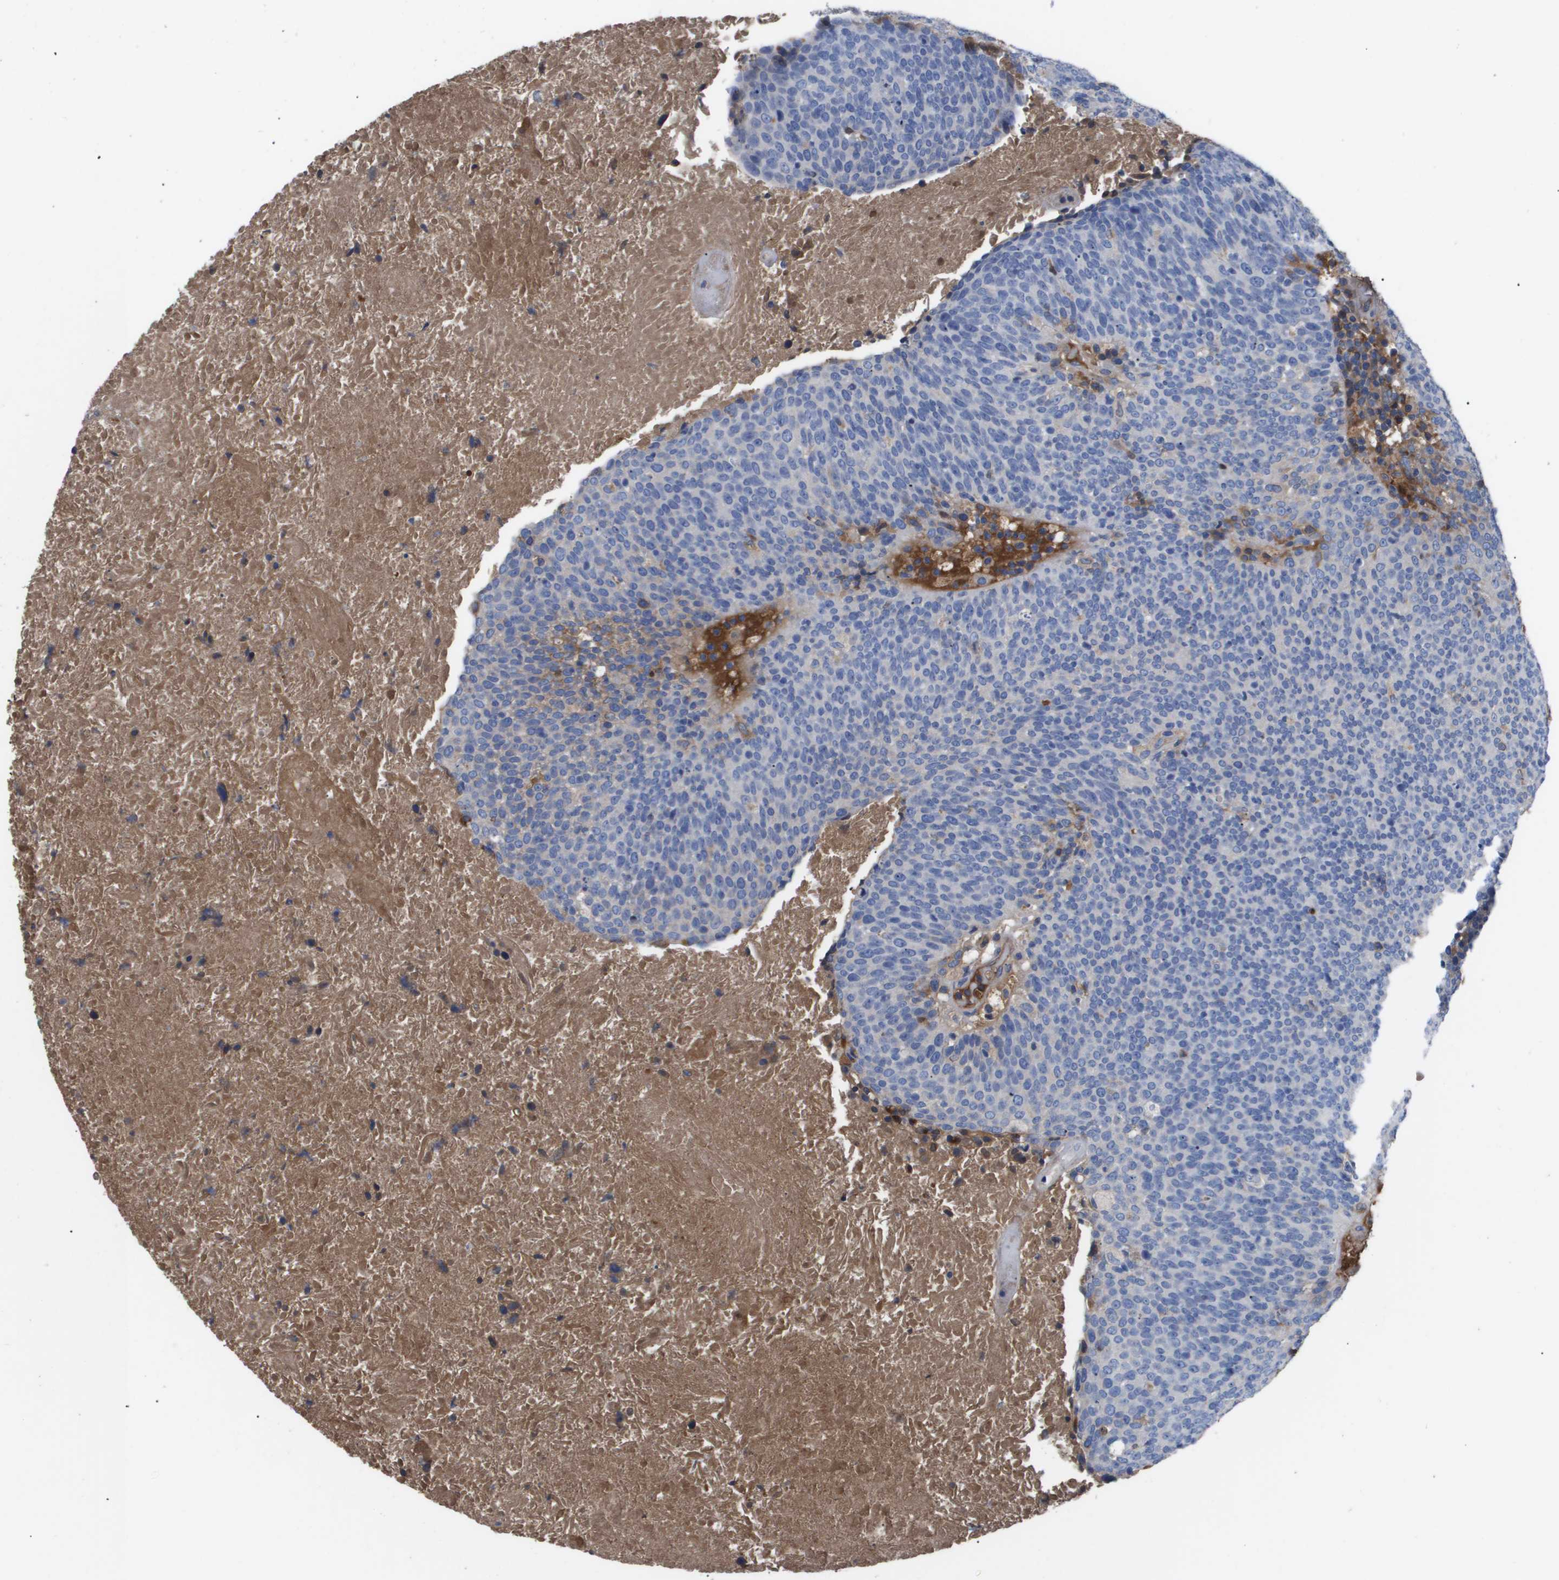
{"staining": {"intensity": "moderate", "quantity": "<25%", "location": "cytoplasmic/membranous"}, "tissue": "head and neck cancer", "cell_type": "Tumor cells", "image_type": "cancer", "snomed": [{"axis": "morphology", "description": "Squamous cell carcinoma, NOS"}, {"axis": "morphology", "description": "Squamous cell carcinoma, metastatic, NOS"}, {"axis": "topography", "description": "Lymph node"}, {"axis": "topography", "description": "Head-Neck"}], "caption": "The histopathology image demonstrates staining of head and neck cancer (metastatic squamous cell carcinoma), revealing moderate cytoplasmic/membranous protein staining (brown color) within tumor cells.", "gene": "SERPINA6", "patient": {"sex": "male", "age": 62}}